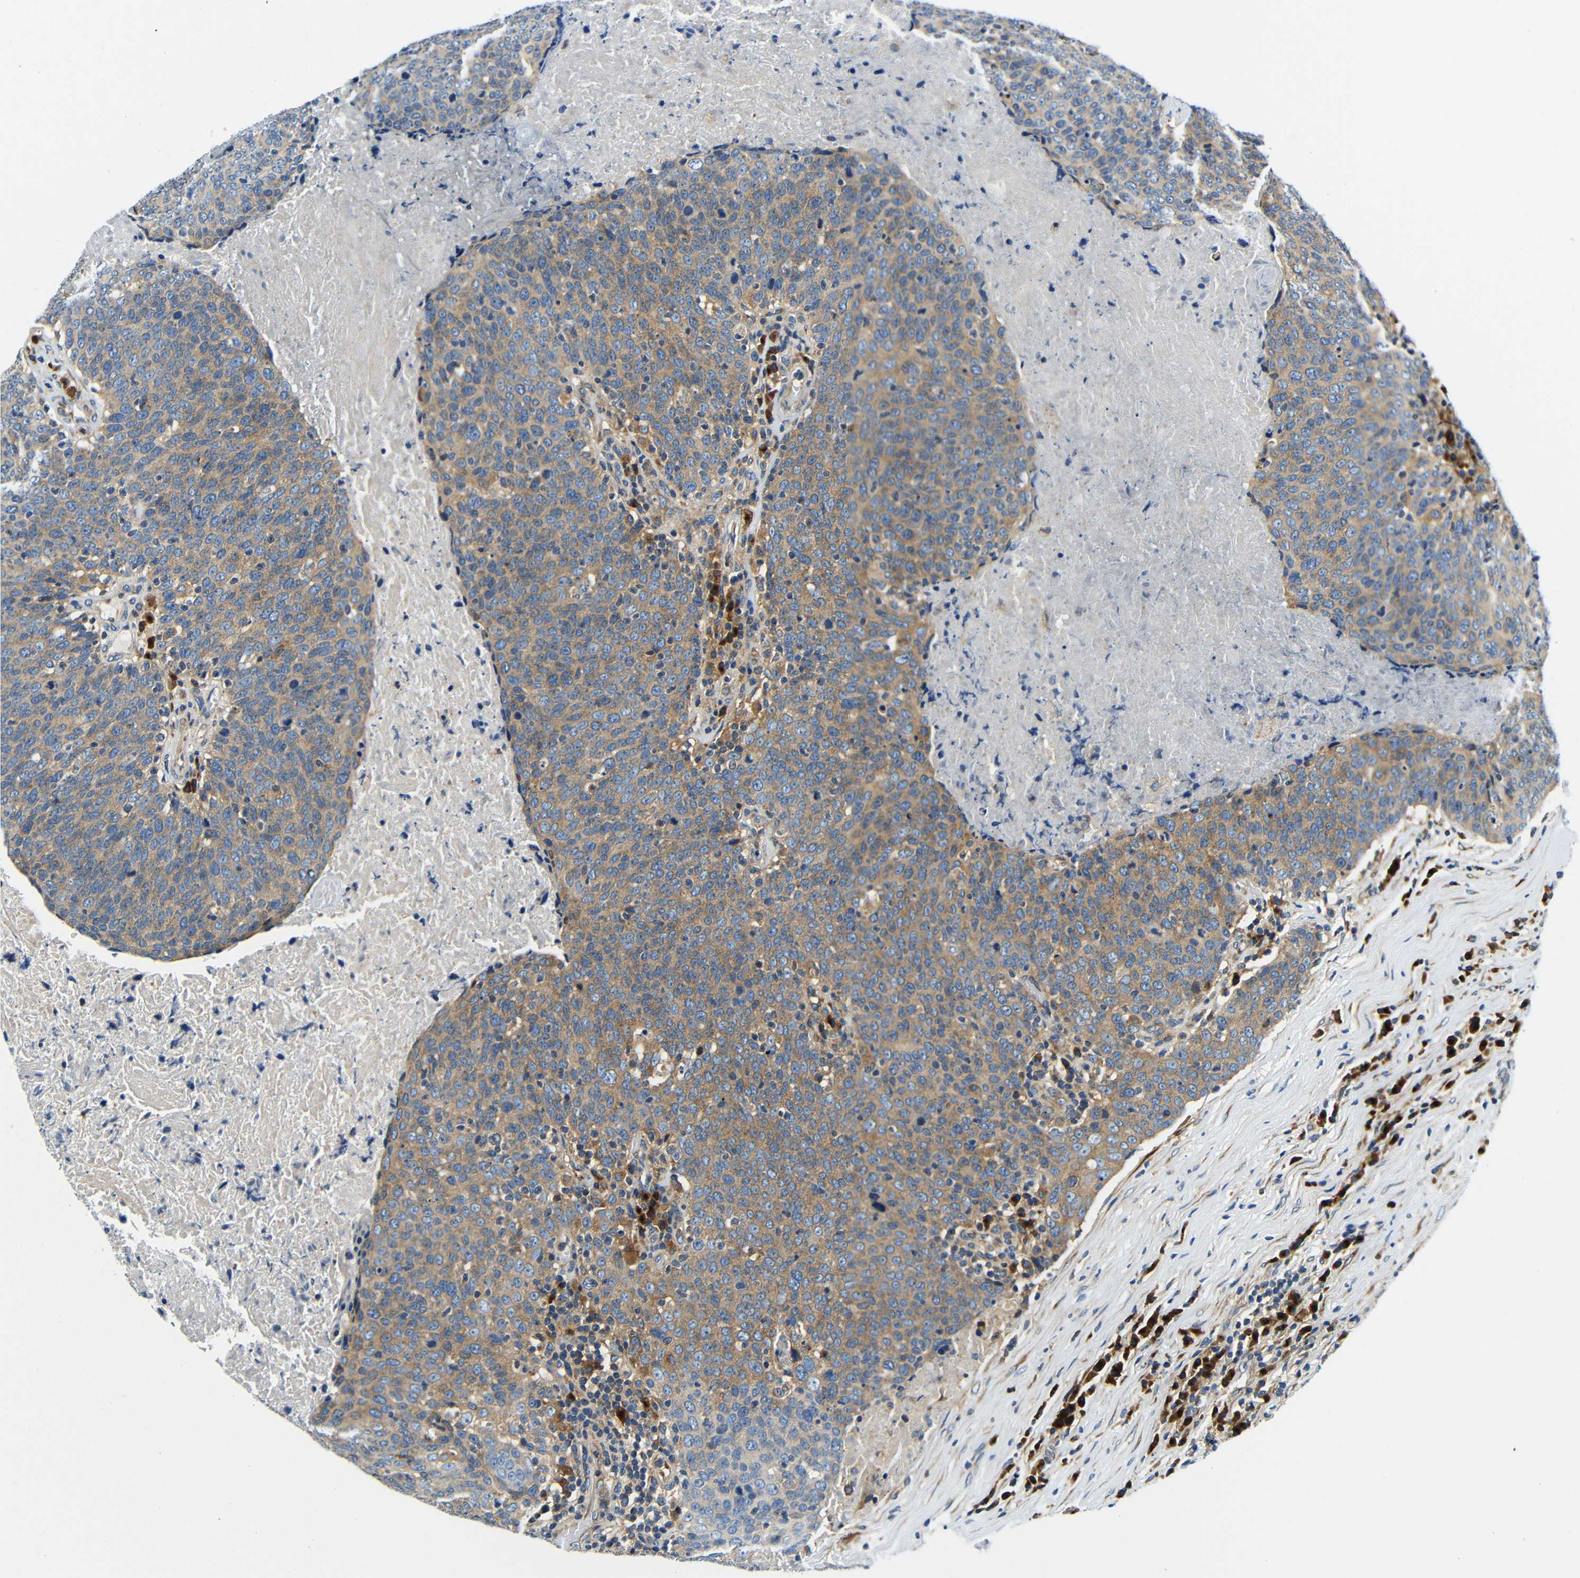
{"staining": {"intensity": "weak", "quantity": ">75%", "location": "cytoplasmic/membranous"}, "tissue": "head and neck cancer", "cell_type": "Tumor cells", "image_type": "cancer", "snomed": [{"axis": "morphology", "description": "Squamous cell carcinoma, NOS"}, {"axis": "morphology", "description": "Squamous cell carcinoma, metastatic, NOS"}, {"axis": "topography", "description": "Lymph node"}, {"axis": "topography", "description": "Head-Neck"}], "caption": "Metastatic squamous cell carcinoma (head and neck) was stained to show a protein in brown. There is low levels of weak cytoplasmic/membranous staining in about >75% of tumor cells. The staining is performed using DAB (3,3'-diaminobenzidine) brown chromogen to label protein expression. The nuclei are counter-stained blue using hematoxylin.", "gene": "USO1", "patient": {"sex": "male", "age": 62}}